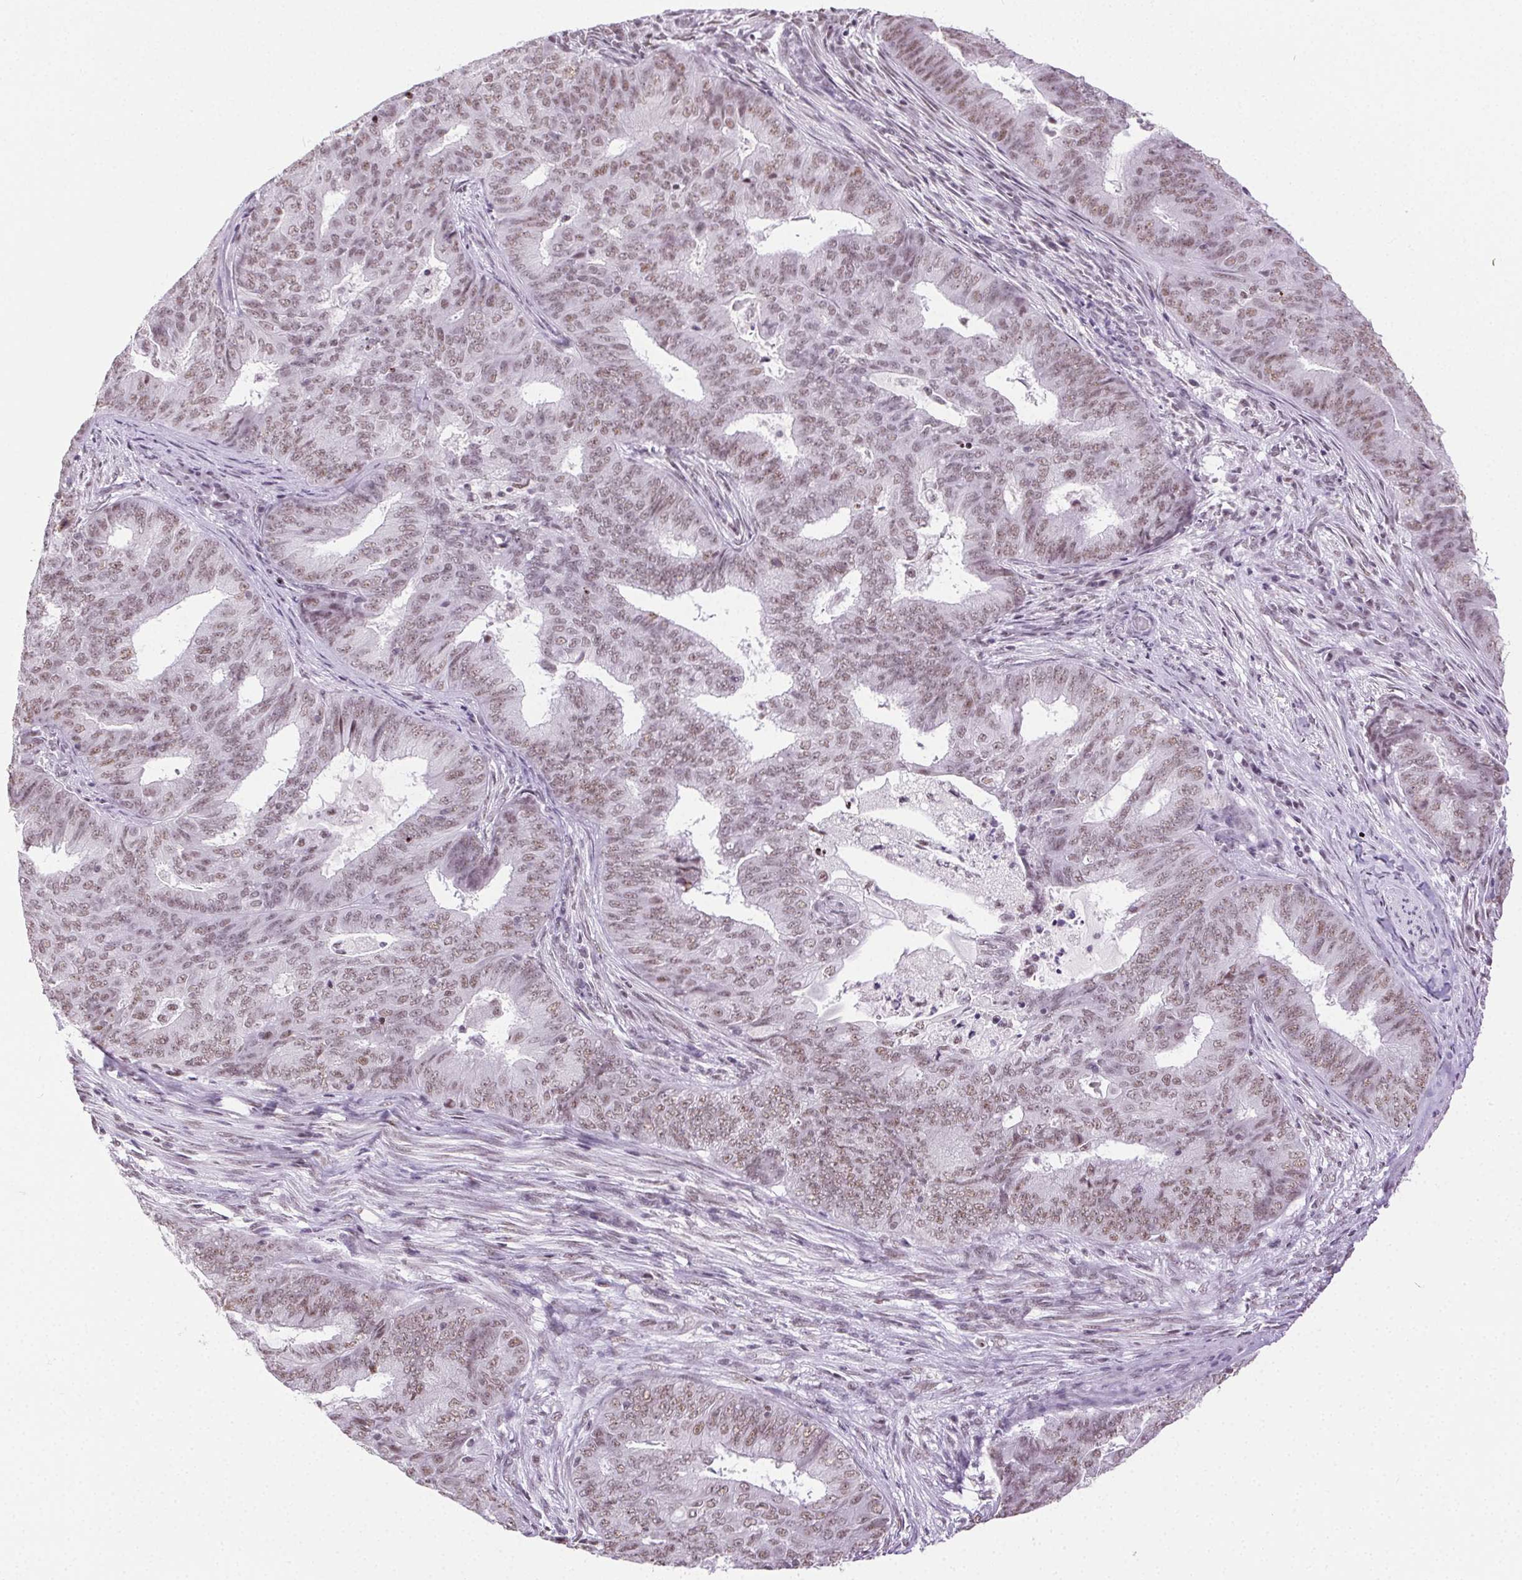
{"staining": {"intensity": "moderate", "quantity": ">75%", "location": "nuclear"}, "tissue": "endometrial cancer", "cell_type": "Tumor cells", "image_type": "cancer", "snomed": [{"axis": "morphology", "description": "Adenocarcinoma, NOS"}, {"axis": "topography", "description": "Endometrium"}], "caption": "The immunohistochemical stain highlights moderate nuclear expression in tumor cells of endometrial adenocarcinoma tissue.", "gene": "TRA2B", "patient": {"sex": "female", "age": 62}}